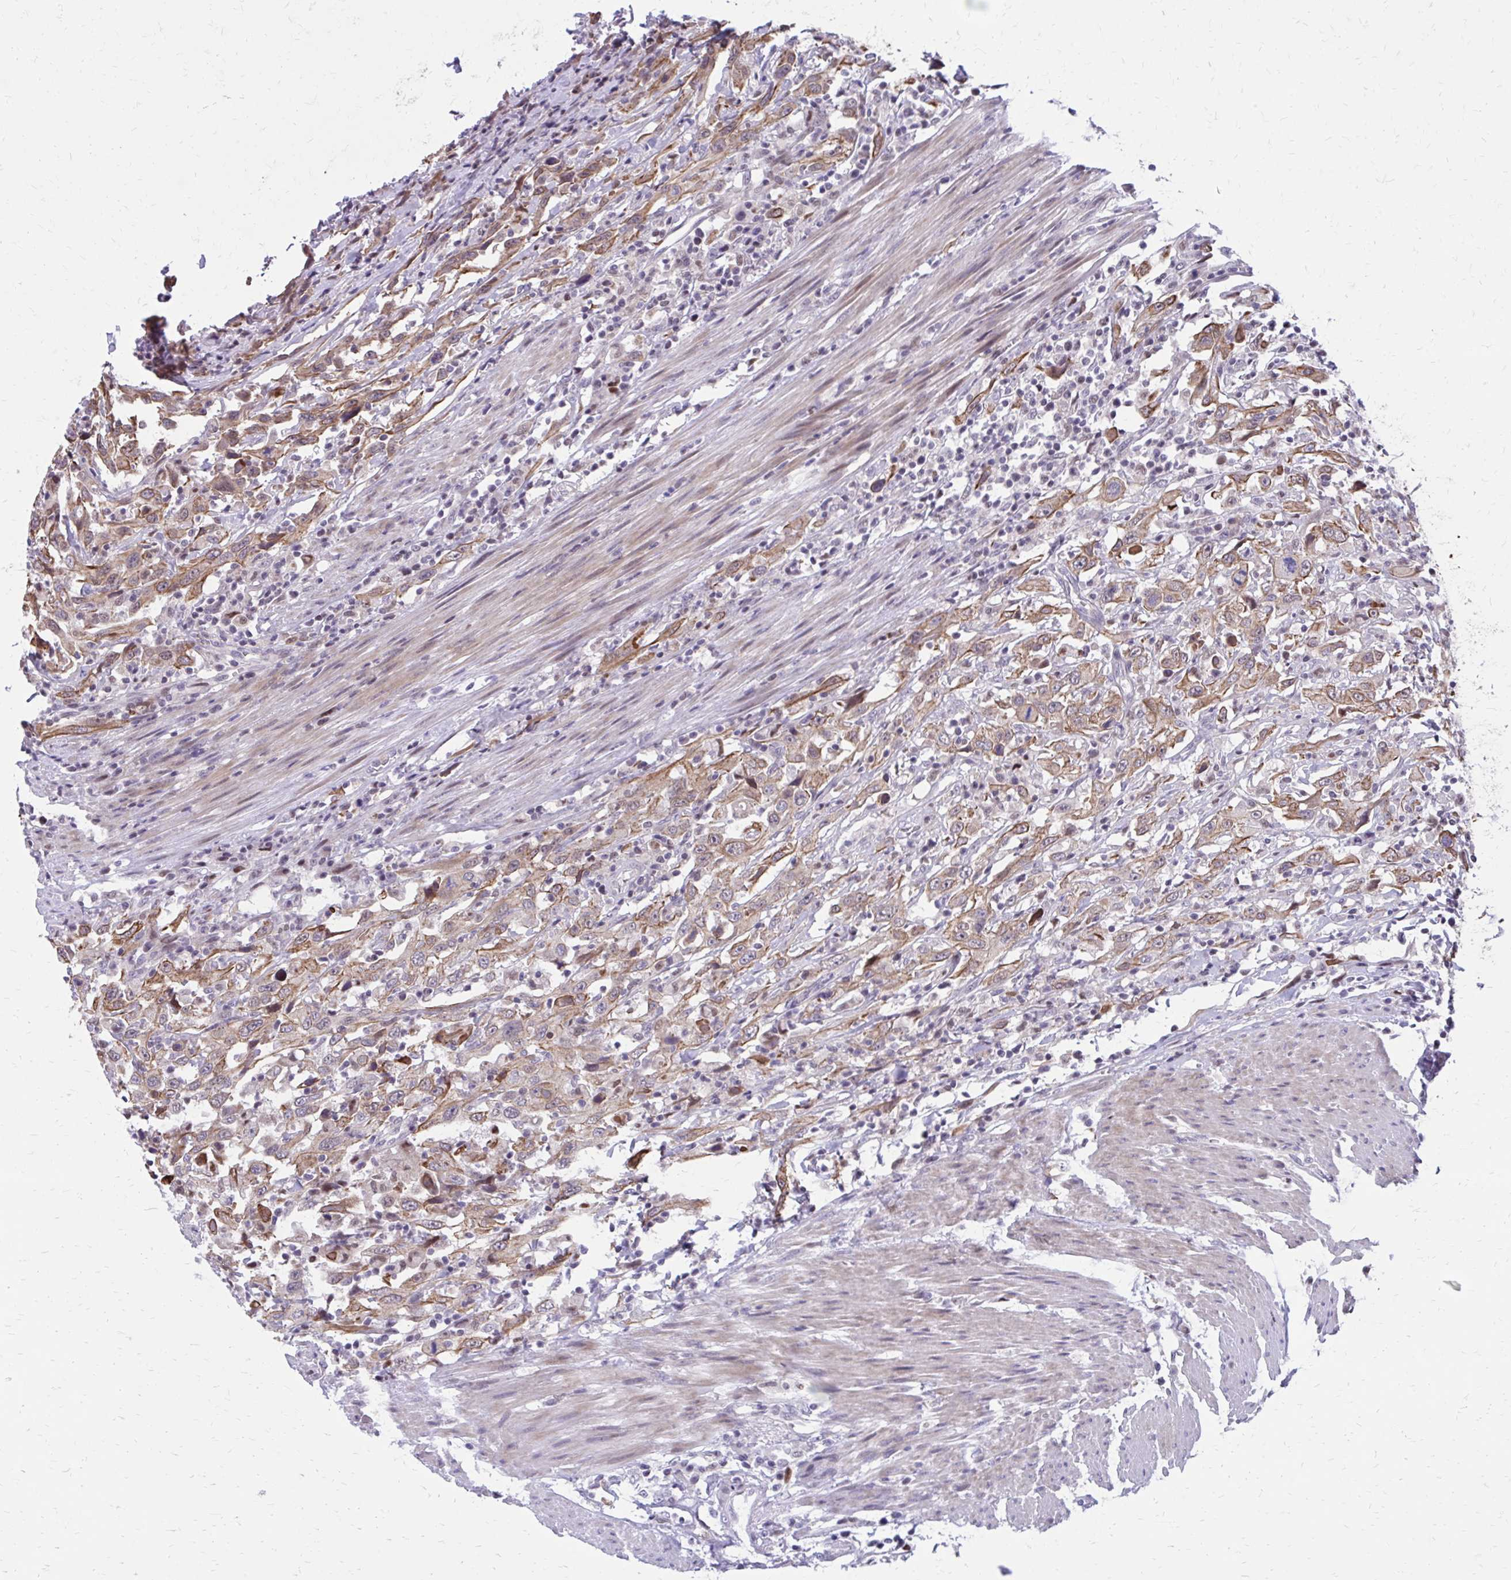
{"staining": {"intensity": "moderate", "quantity": ">75%", "location": "cytoplasmic/membranous,nuclear"}, "tissue": "urothelial cancer", "cell_type": "Tumor cells", "image_type": "cancer", "snomed": [{"axis": "morphology", "description": "Urothelial carcinoma, High grade"}, {"axis": "topography", "description": "Urinary bladder"}], "caption": "The micrograph demonstrates a brown stain indicating the presence of a protein in the cytoplasmic/membranous and nuclear of tumor cells in high-grade urothelial carcinoma.", "gene": "ANKRD30B", "patient": {"sex": "male", "age": 61}}